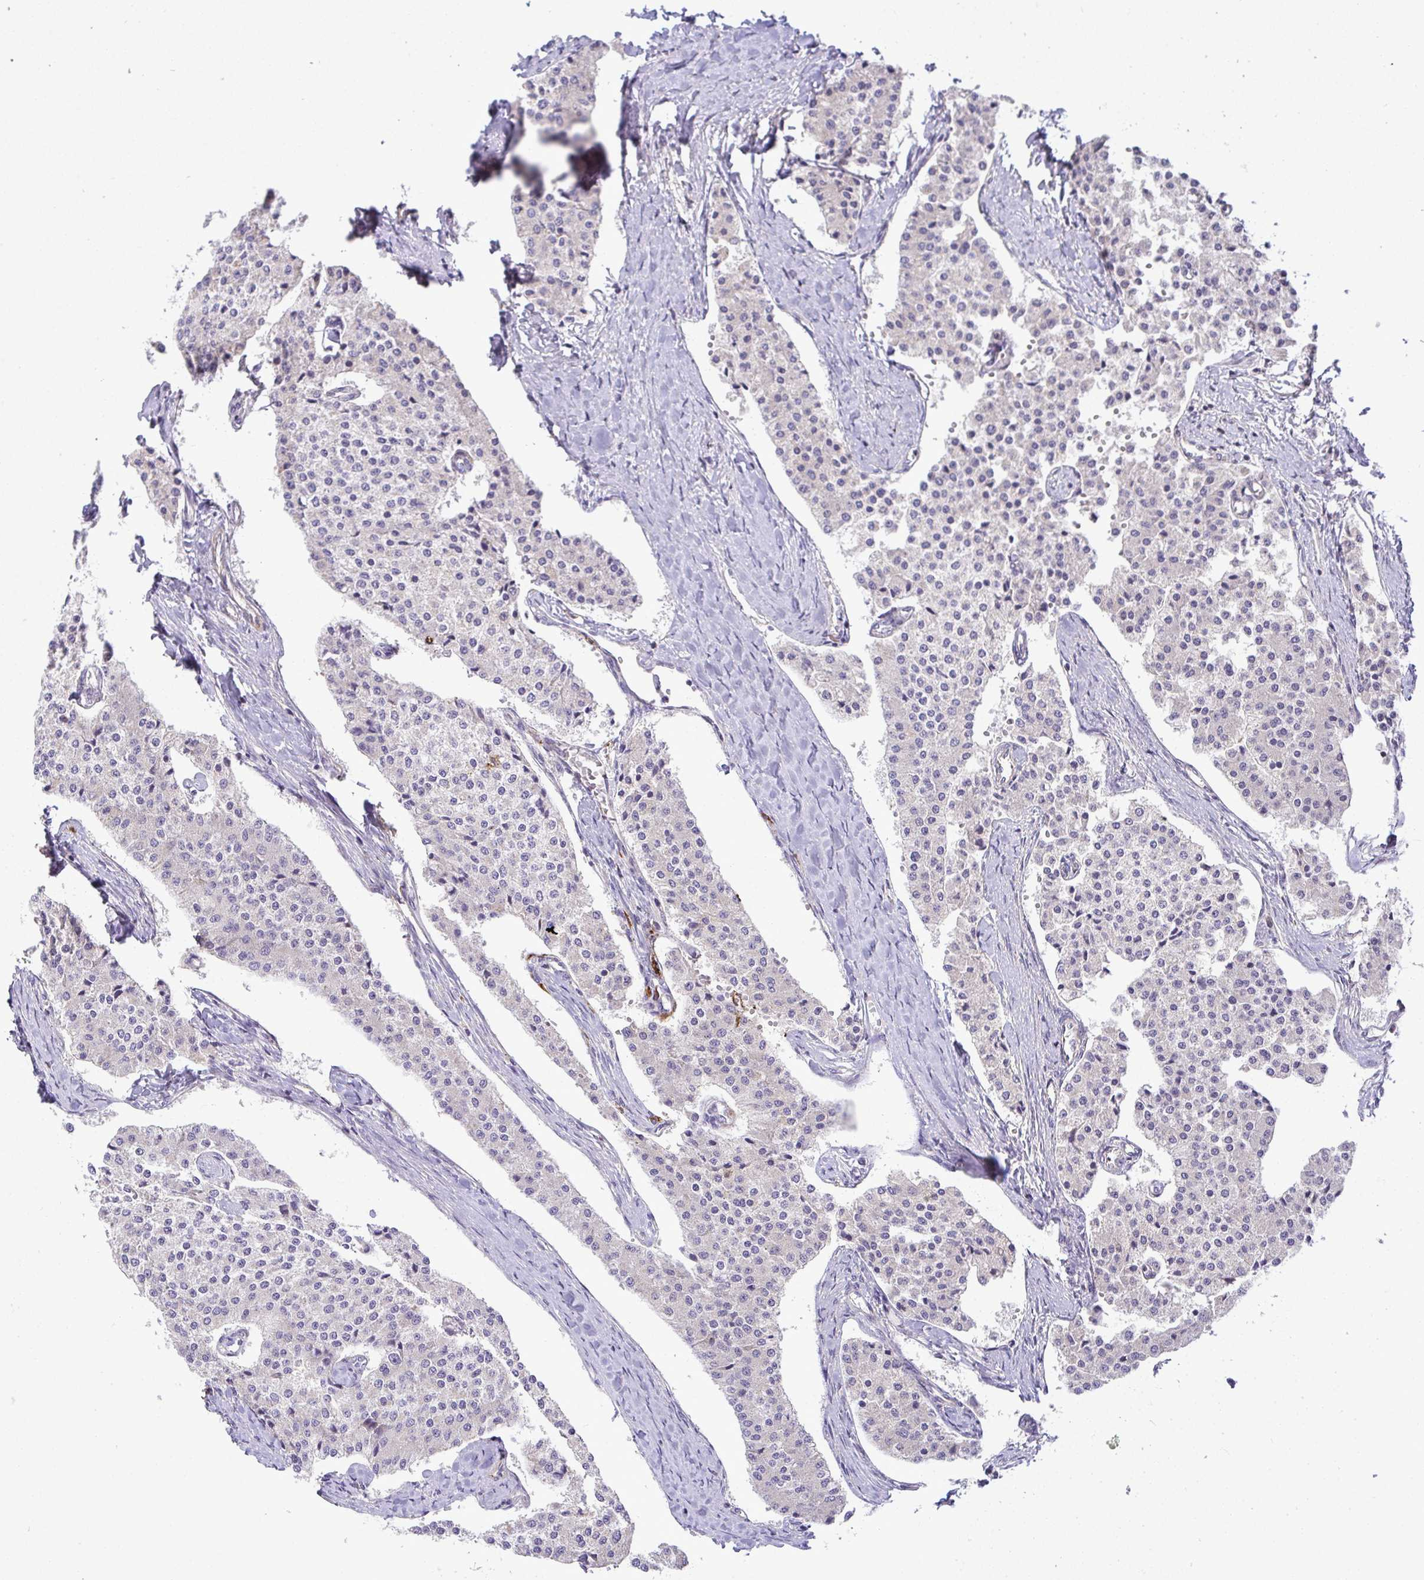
{"staining": {"intensity": "negative", "quantity": "none", "location": "none"}, "tissue": "carcinoid", "cell_type": "Tumor cells", "image_type": "cancer", "snomed": [{"axis": "morphology", "description": "Carcinoid, malignant, NOS"}, {"axis": "topography", "description": "Colon"}], "caption": "This is an immunohistochemistry histopathology image of carcinoid. There is no positivity in tumor cells.", "gene": "GRID2", "patient": {"sex": "female", "age": 52}}